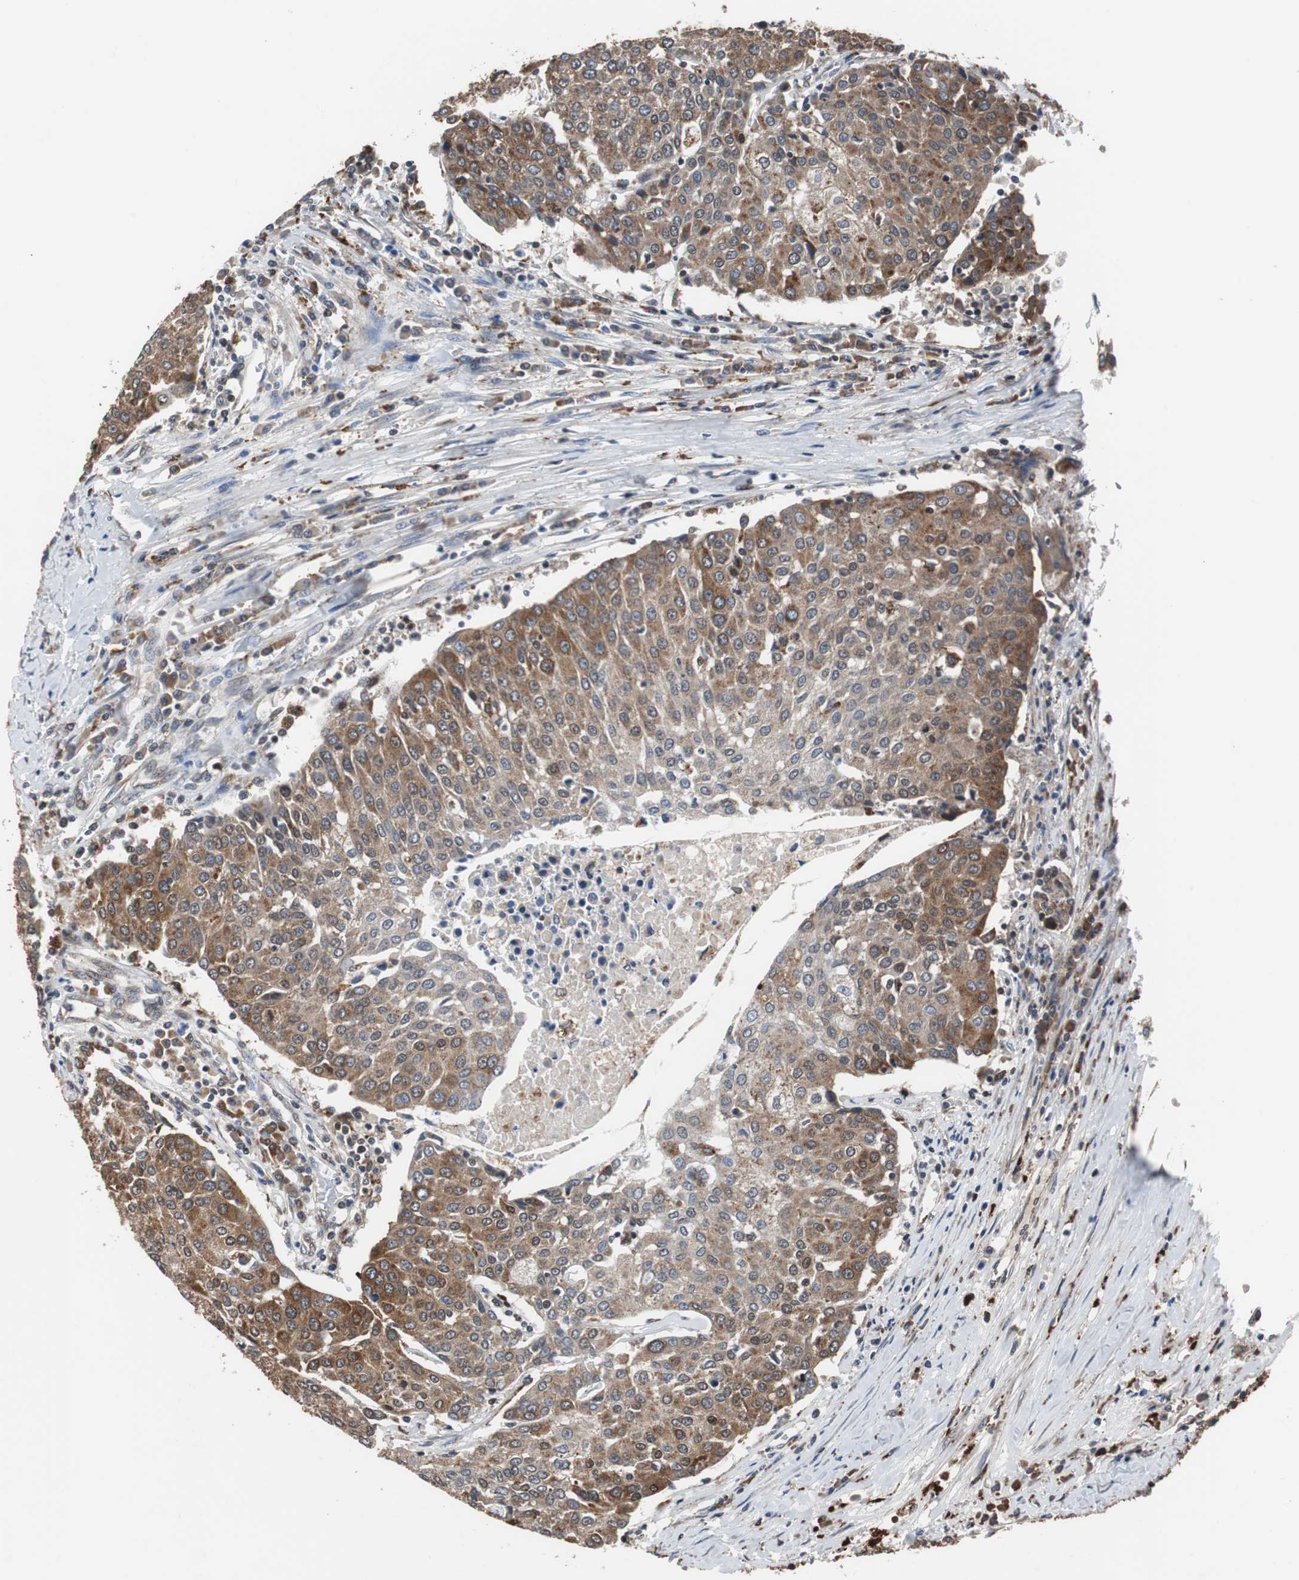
{"staining": {"intensity": "strong", "quantity": "25%-75%", "location": "cytoplasmic/membranous"}, "tissue": "urothelial cancer", "cell_type": "Tumor cells", "image_type": "cancer", "snomed": [{"axis": "morphology", "description": "Urothelial carcinoma, High grade"}, {"axis": "topography", "description": "Urinary bladder"}], "caption": "An image of urothelial cancer stained for a protein exhibits strong cytoplasmic/membranous brown staining in tumor cells.", "gene": "USP10", "patient": {"sex": "female", "age": 85}}